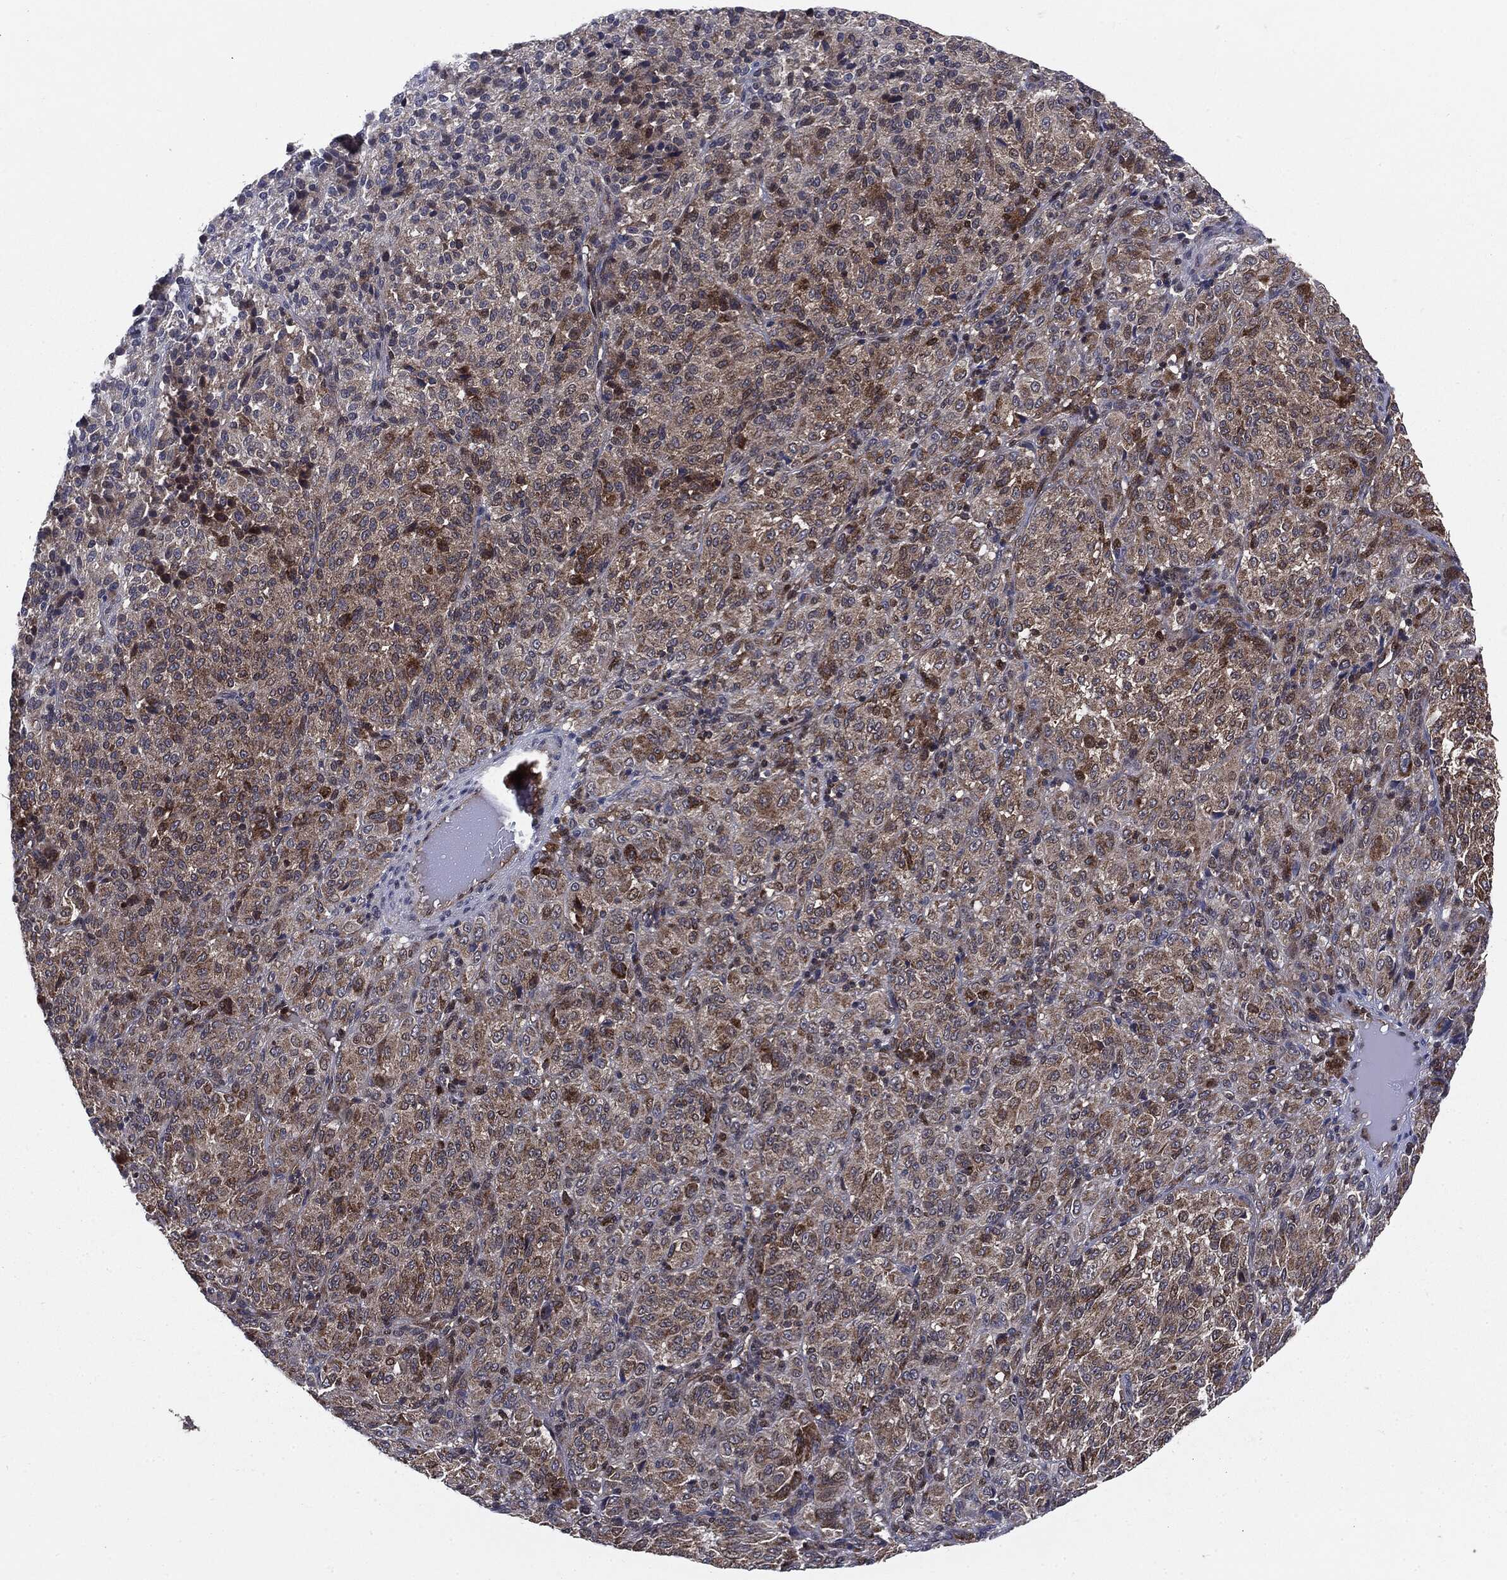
{"staining": {"intensity": "moderate", "quantity": "25%-75%", "location": "cytoplasmic/membranous"}, "tissue": "melanoma", "cell_type": "Tumor cells", "image_type": "cancer", "snomed": [{"axis": "morphology", "description": "Malignant melanoma, Metastatic site"}, {"axis": "topography", "description": "Brain"}], "caption": "Protein expression analysis of human melanoma reveals moderate cytoplasmic/membranous positivity in about 25%-75% of tumor cells.", "gene": "PTPA", "patient": {"sex": "female", "age": 56}}